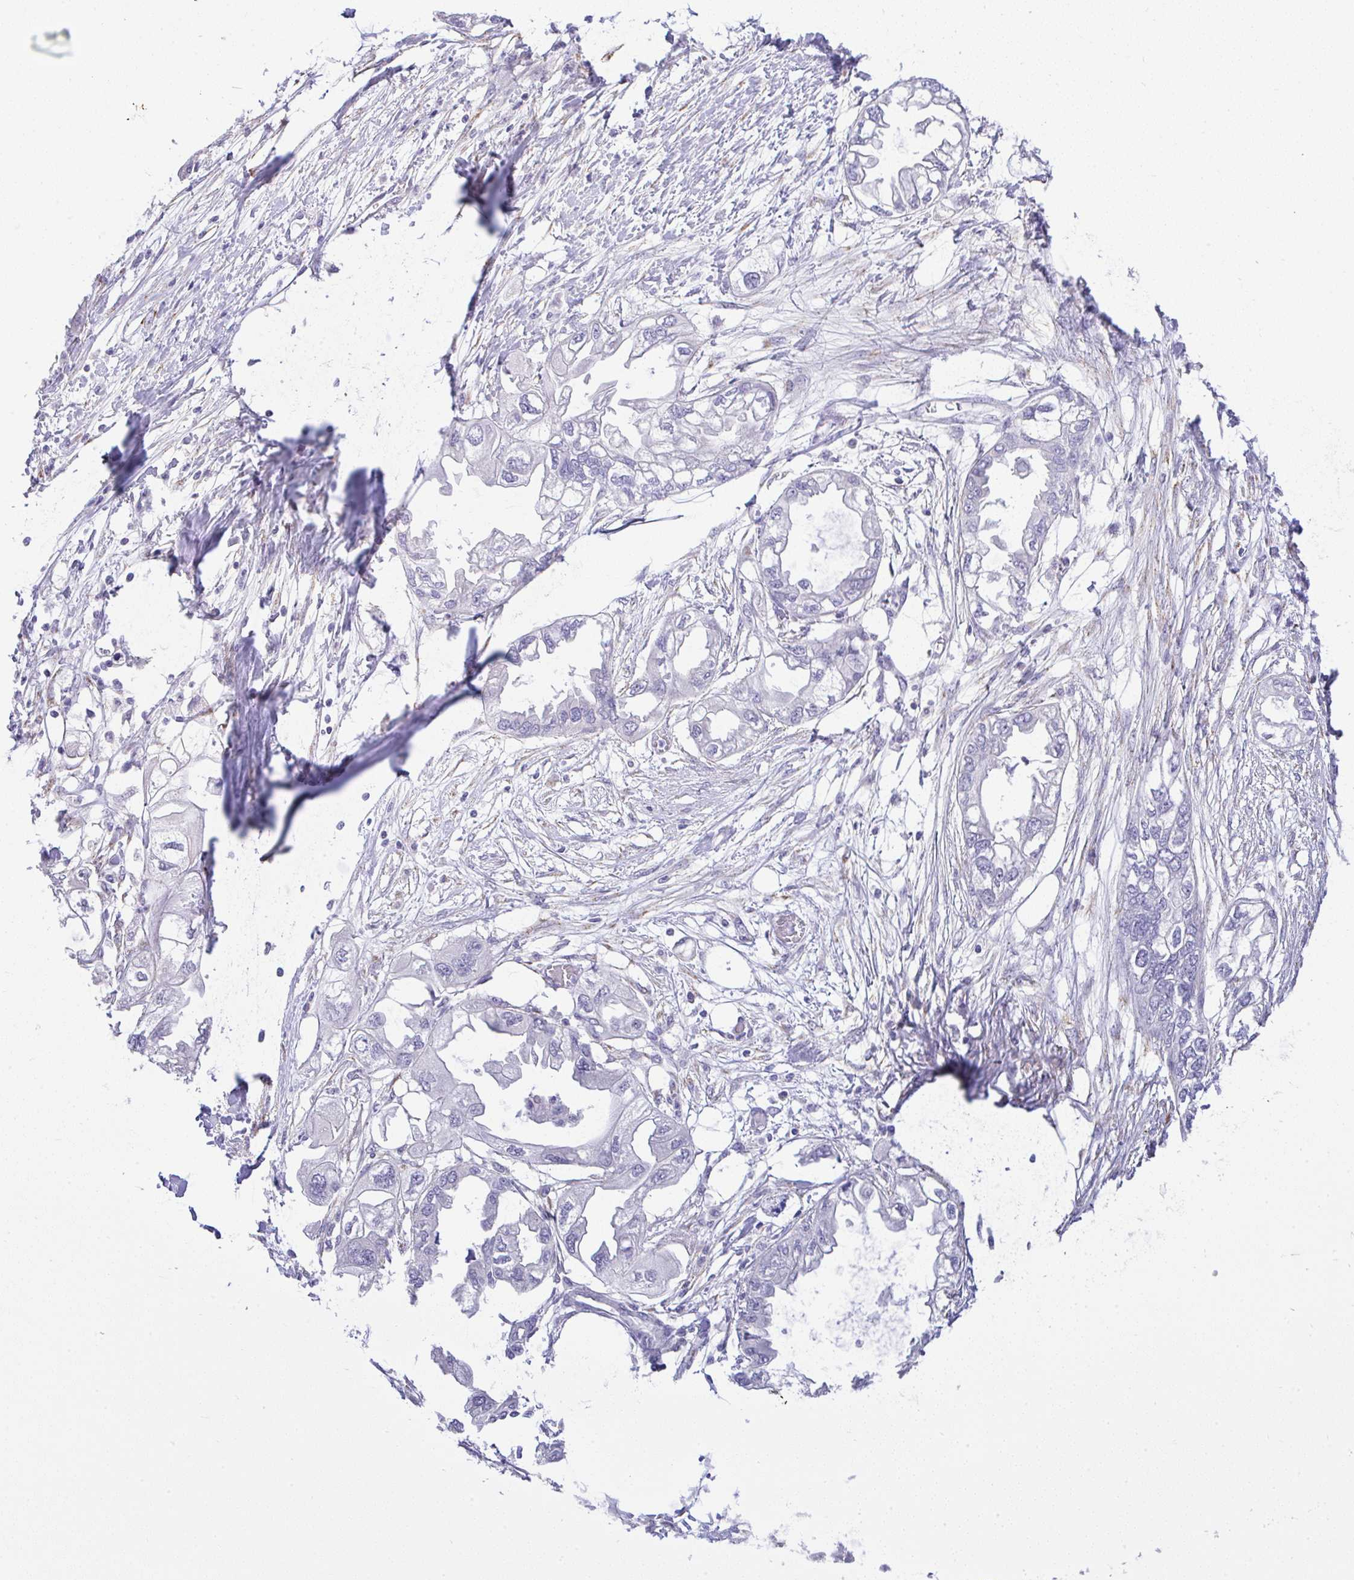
{"staining": {"intensity": "negative", "quantity": "none", "location": "none"}, "tissue": "endometrial cancer", "cell_type": "Tumor cells", "image_type": "cancer", "snomed": [{"axis": "morphology", "description": "Adenocarcinoma, NOS"}, {"axis": "morphology", "description": "Adenocarcinoma, metastatic, NOS"}, {"axis": "topography", "description": "Adipose tissue"}, {"axis": "topography", "description": "Endometrium"}], "caption": "Immunohistochemical staining of human adenocarcinoma (endometrial) reveals no significant staining in tumor cells. Nuclei are stained in blue.", "gene": "CTU1", "patient": {"sex": "female", "age": 67}}